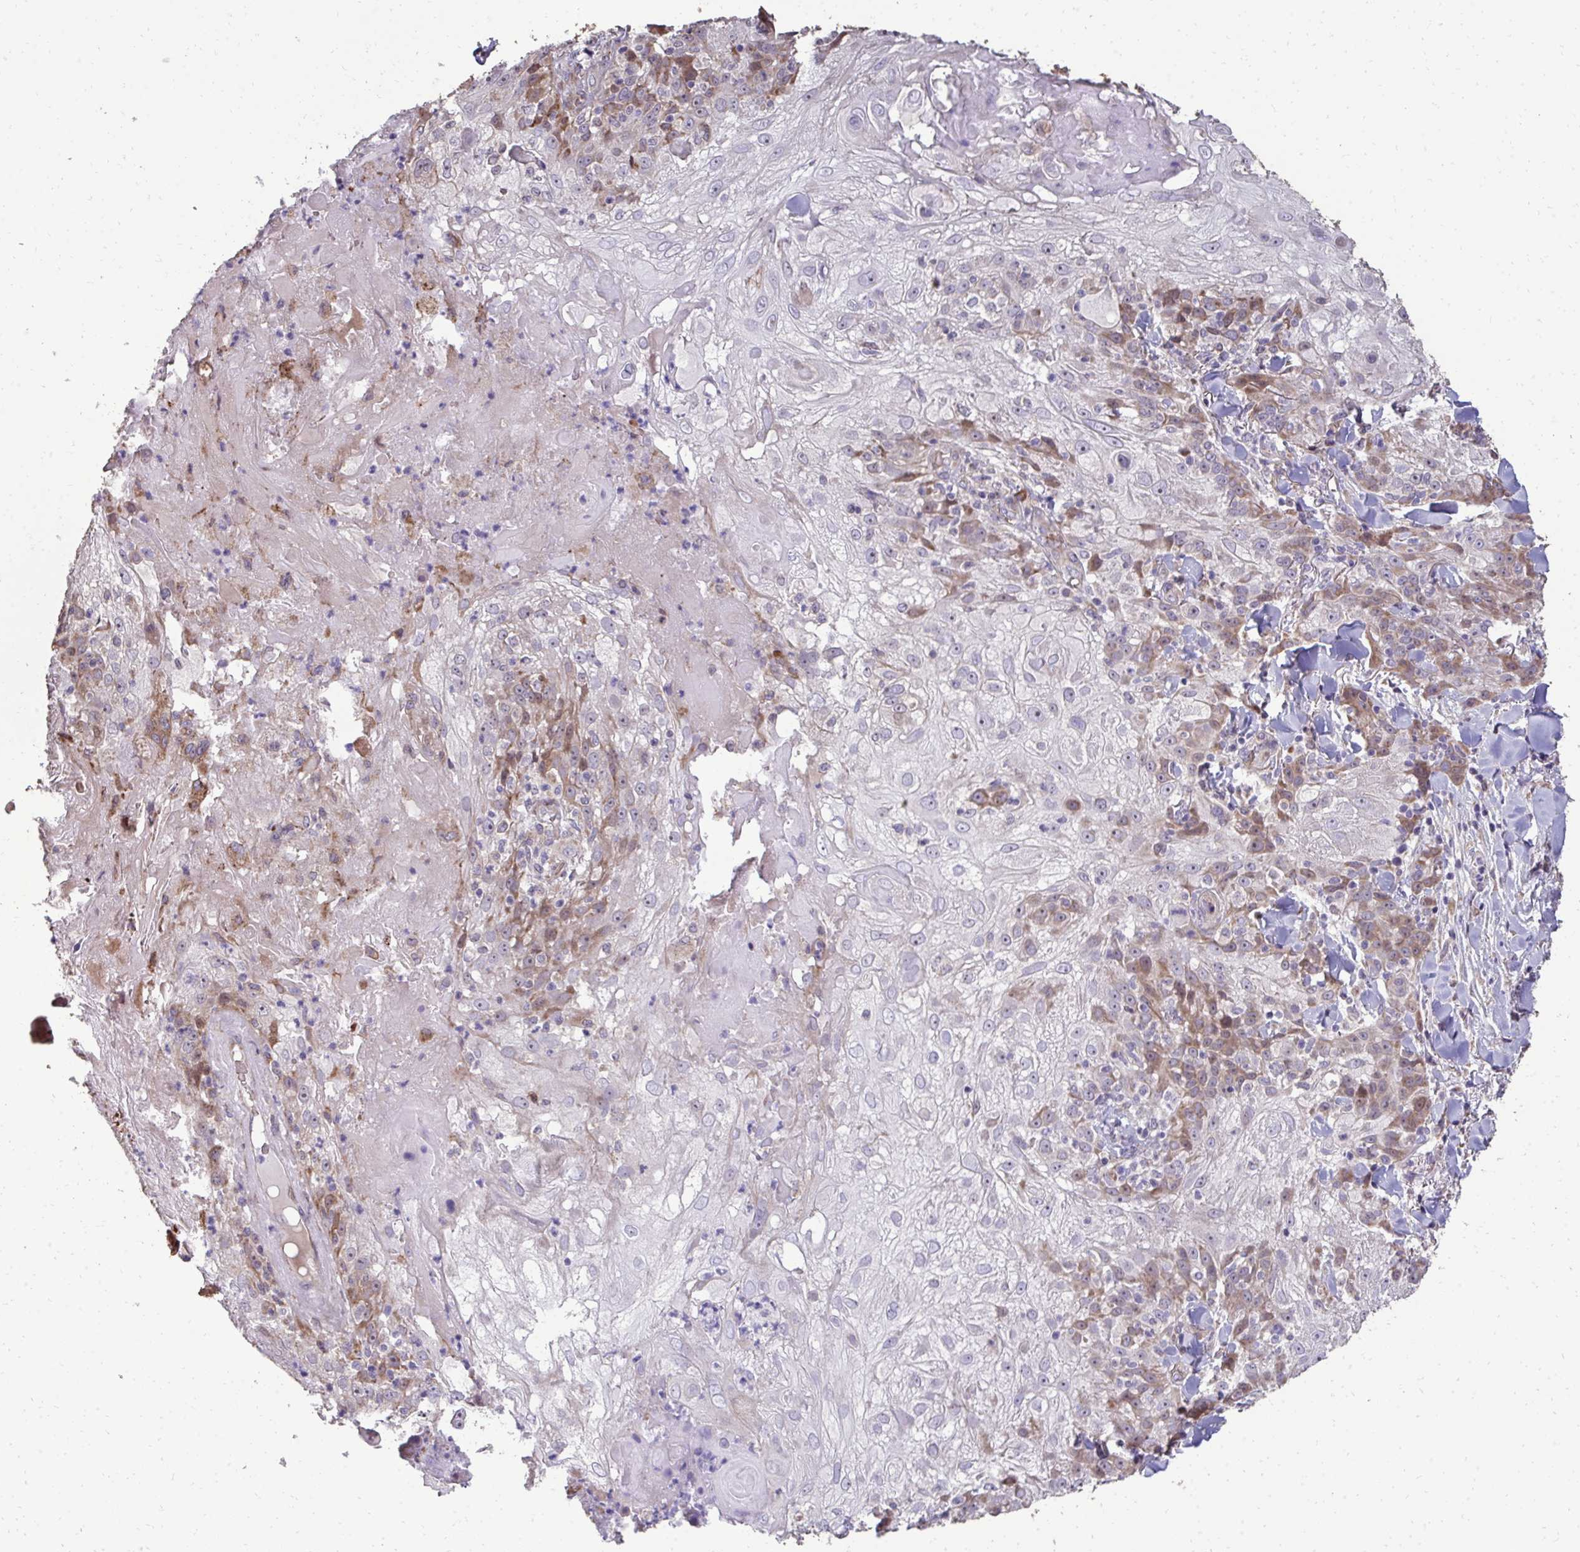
{"staining": {"intensity": "weak", "quantity": "25%-75%", "location": "cytoplasmic/membranous"}, "tissue": "skin cancer", "cell_type": "Tumor cells", "image_type": "cancer", "snomed": [{"axis": "morphology", "description": "Normal tissue, NOS"}, {"axis": "morphology", "description": "Squamous cell carcinoma, NOS"}, {"axis": "topography", "description": "Skin"}], "caption": "High-magnification brightfield microscopy of skin squamous cell carcinoma stained with DAB (brown) and counterstained with hematoxylin (blue). tumor cells exhibit weak cytoplasmic/membranous expression is present in approximately25%-75% of cells.", "gene": "FIBCD1", "patient": {"sex": "female", "age": 83}}